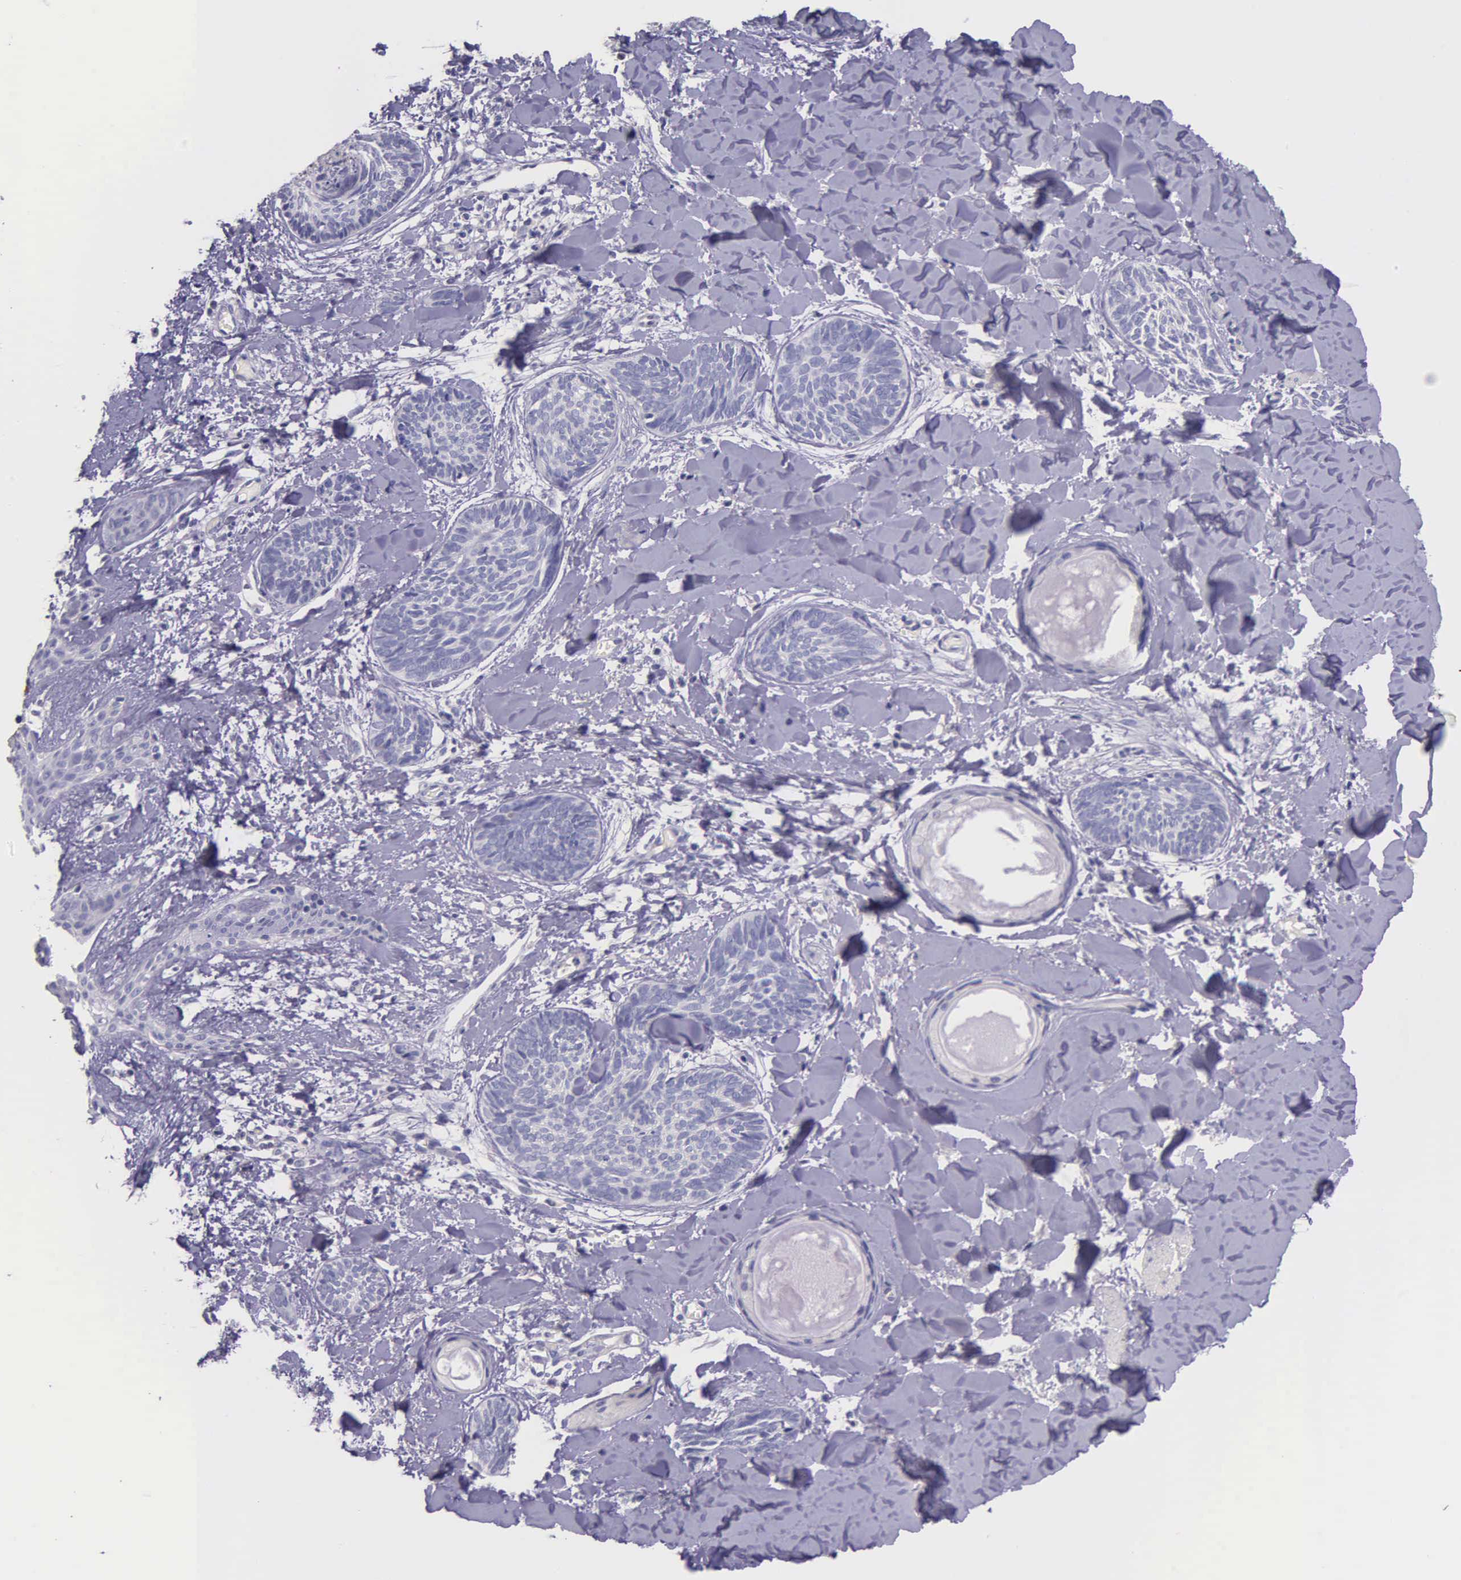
{"staining": {"intensity": "negative", "quantity": "none", "location": "none"}, "tissue": "skin cancer", "cell_type": "Tumor cells", "image_type": "cancer", "snomed": [{"axis": "morphology", "description": "Basal cell carcinoma"}, {"axis": "topography", "description": "Skin"}], "caption": "Immunohistochemical staining of human skin cancer (basal cell carcinoma) reveals no significant expression in tumor cells. (Immunohistochemistry, brightfield microscopy, high magnification).", "gene": "THSD7A", "patient": {"sex": "female", "age": 81}}